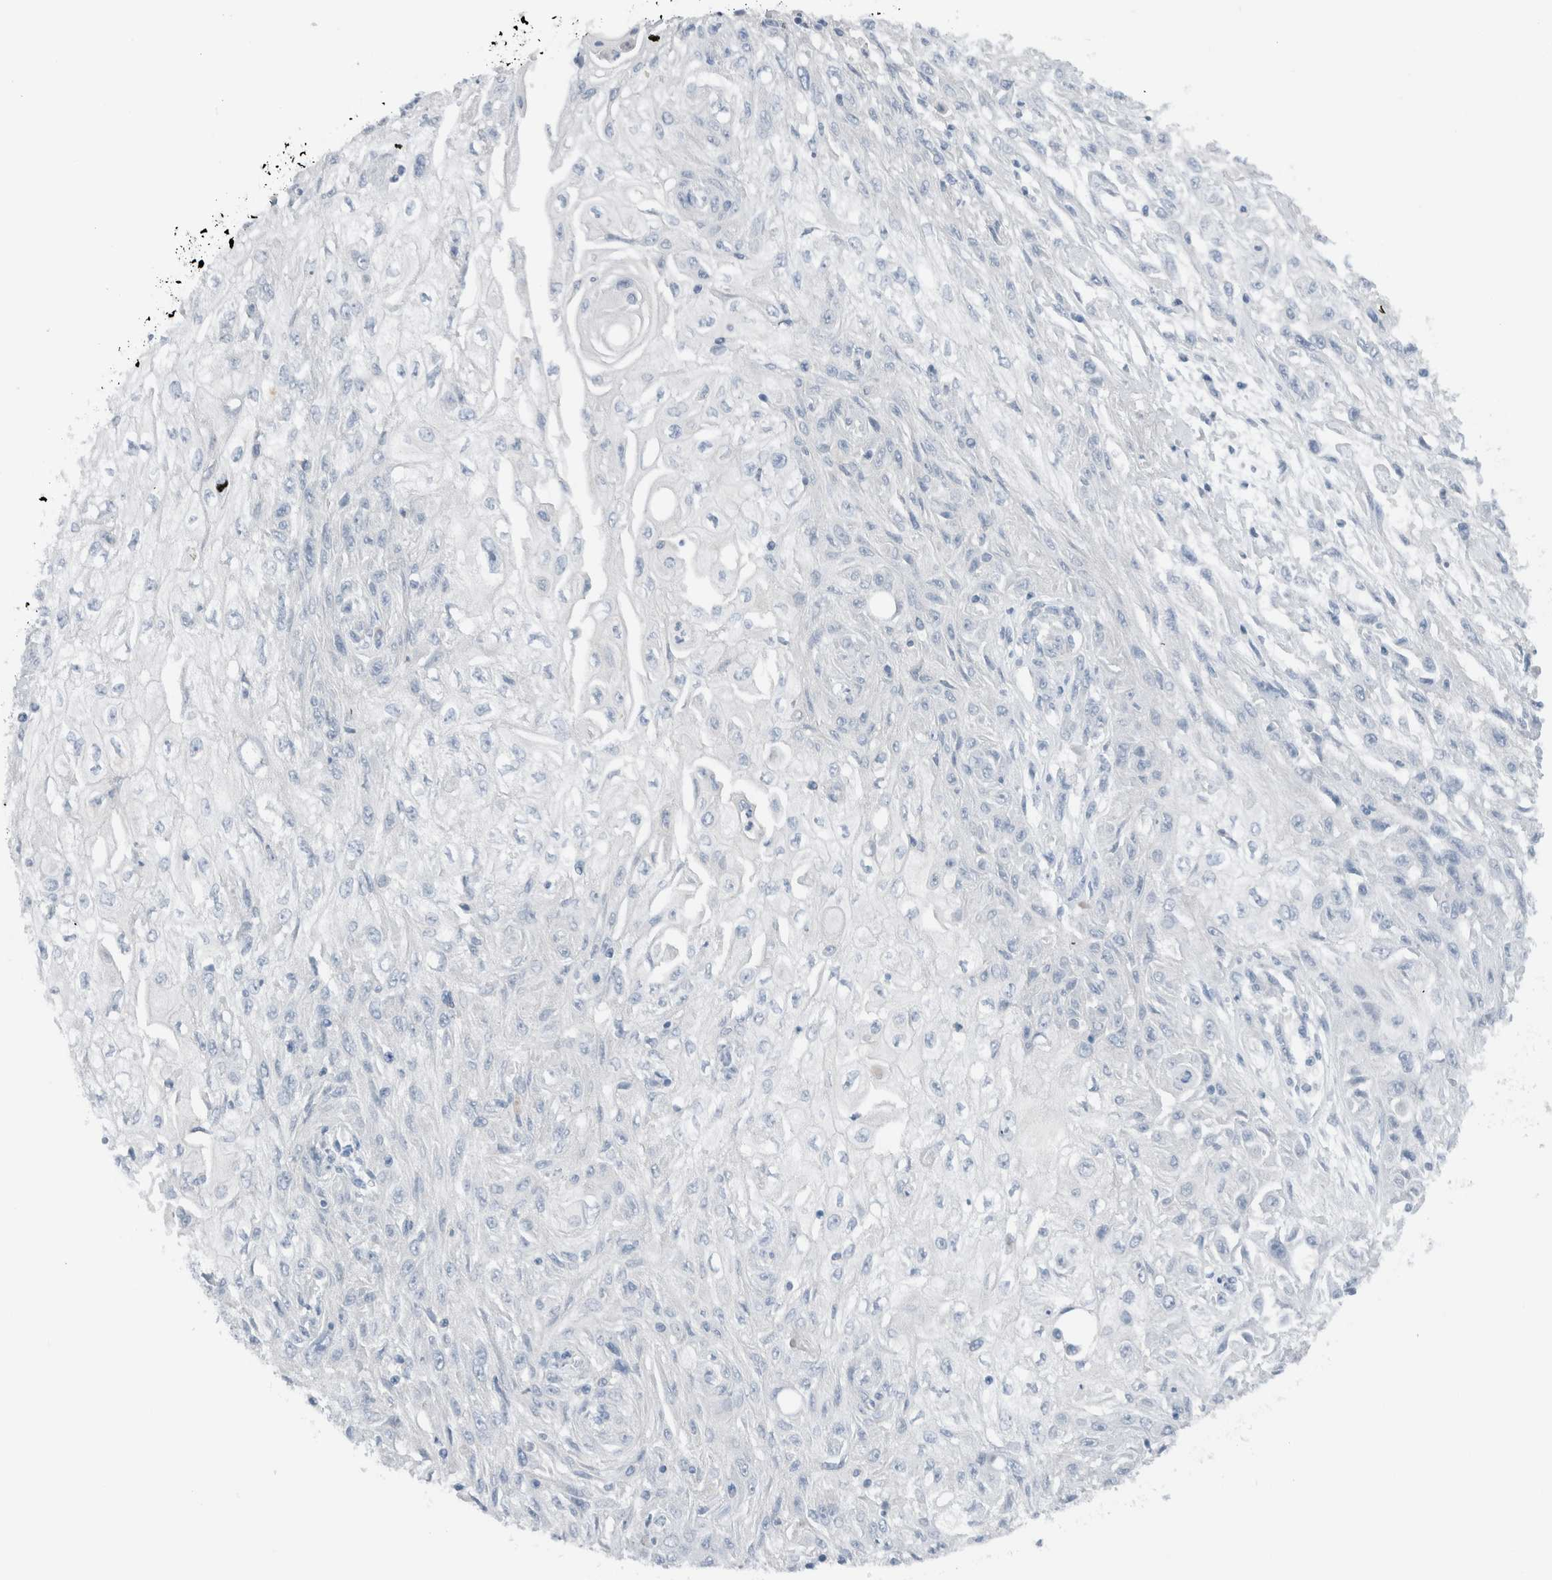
{"staining": {"intensity": "negative", "quantity": "none", "location": "none"}, "tissue": "skin cancer", "cell_type": "Tumor cells", "image_type": "cancer", "snomed": [{"axis": "morphology", "description": "Squamous cell carcinoma, NOS"}, {"axis": "morphology", "description": "Squamous cell carcinoma, metastatic, NOS"}, {"axis": "topography", "description": "Skin"}, {"axis": "topography", "description": "Lymph node"}], "caption": "Immunohistochemical staining of skin cancer displays no significant expression in tumor cells. (Immunohistochemistry (ihc), brightfield microscopy, high magnification).", "gene": "DUOX1", "patient": {"sex": "male", "age": 75}}